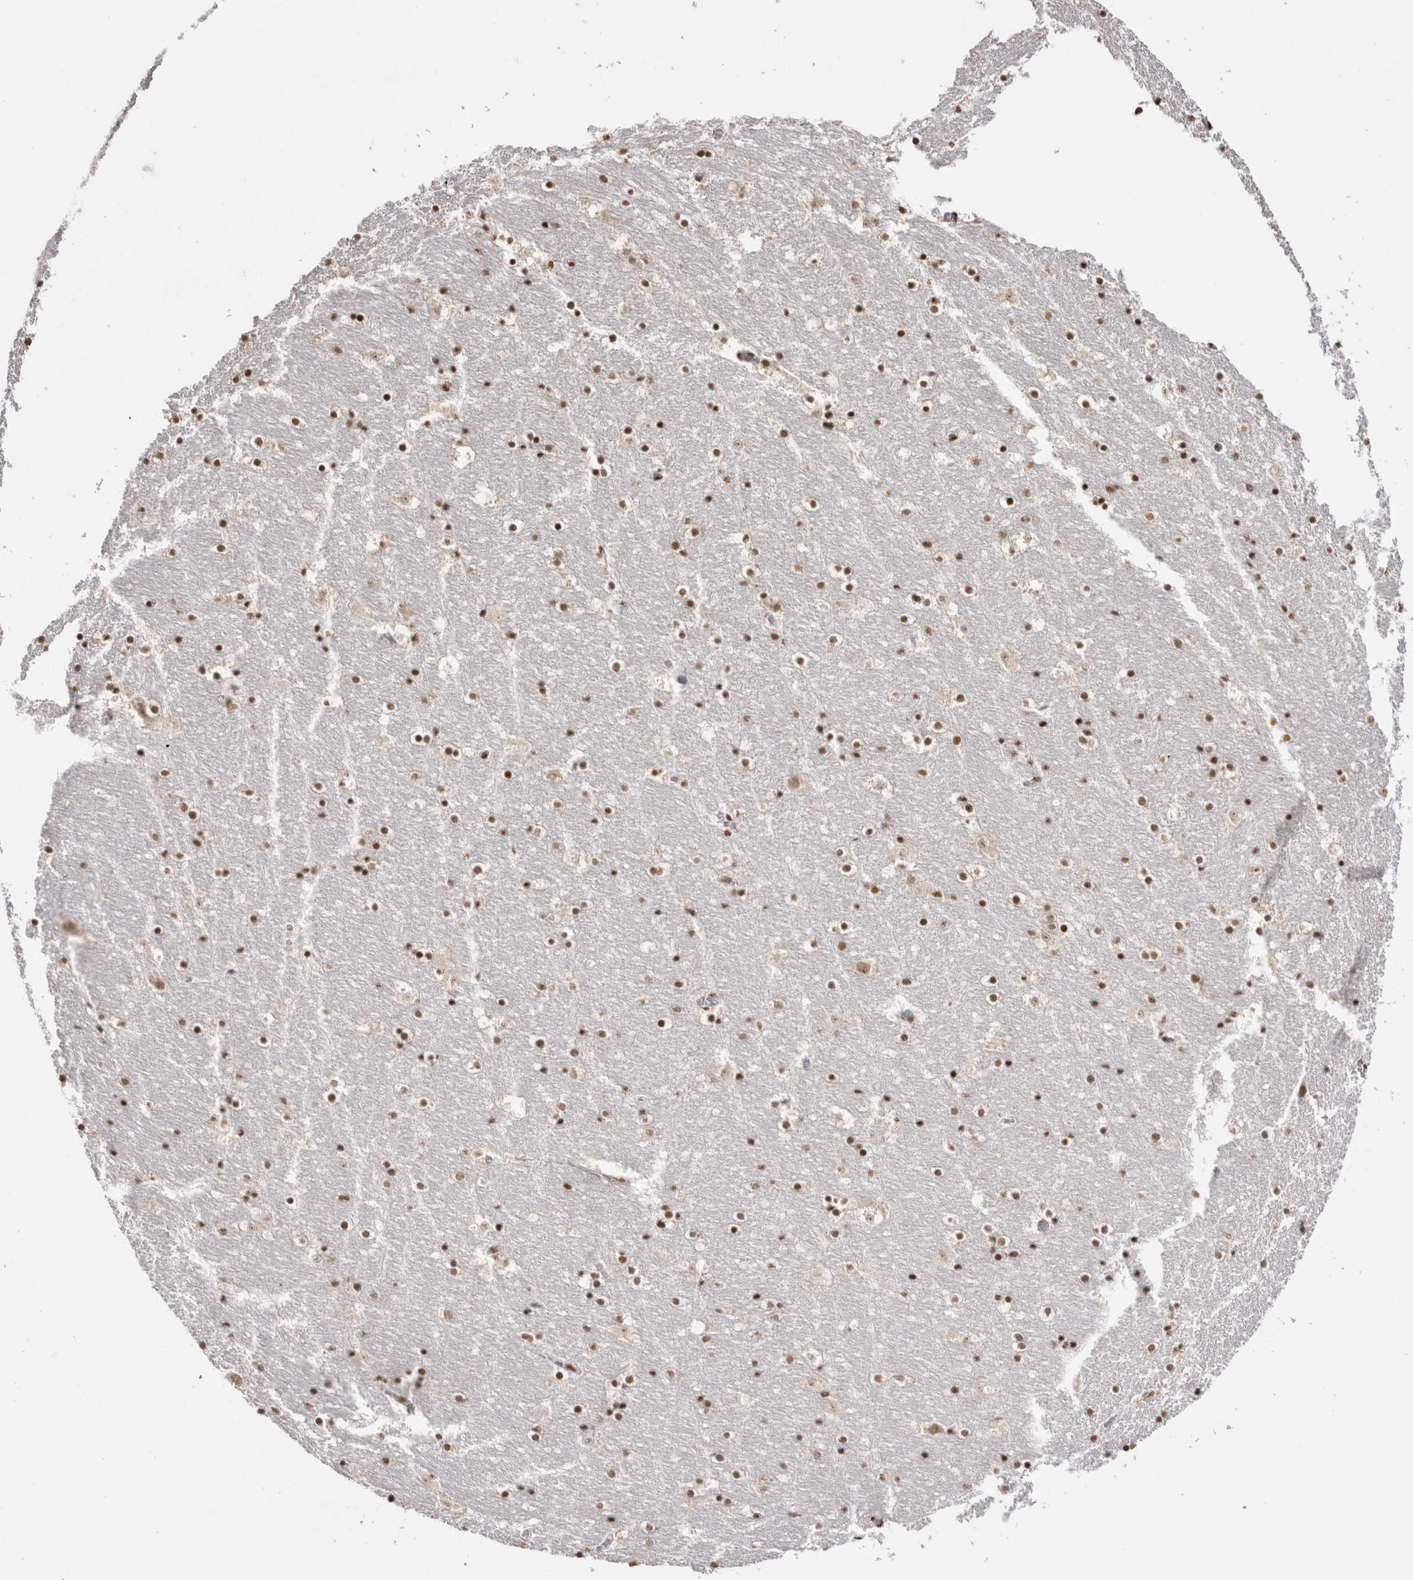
{"staining": {"intensity": "strong", "quantity": ">75%", "location": "nuclear"}, "tissue": "hippocampus", "cell_type": "Glial cells", "image_type": "normal", "snomed": [{"axis": "morphology", "description": "Normal tissue, NOS"}, {"axis": "topography", "description": "Hippocampus"}], "caption": "Strong nuclear positivity is appreciated in approximately >75% of glial cells in unremarkable hippocampus. Using DAB (3,3'-diaminobenzidine) (brown) and hematoxylin (blue) stains, captured at high magnification using brightfield microscopy.", "gene": "SMC1A", "patient": {"sex": "male", "age": 45}}